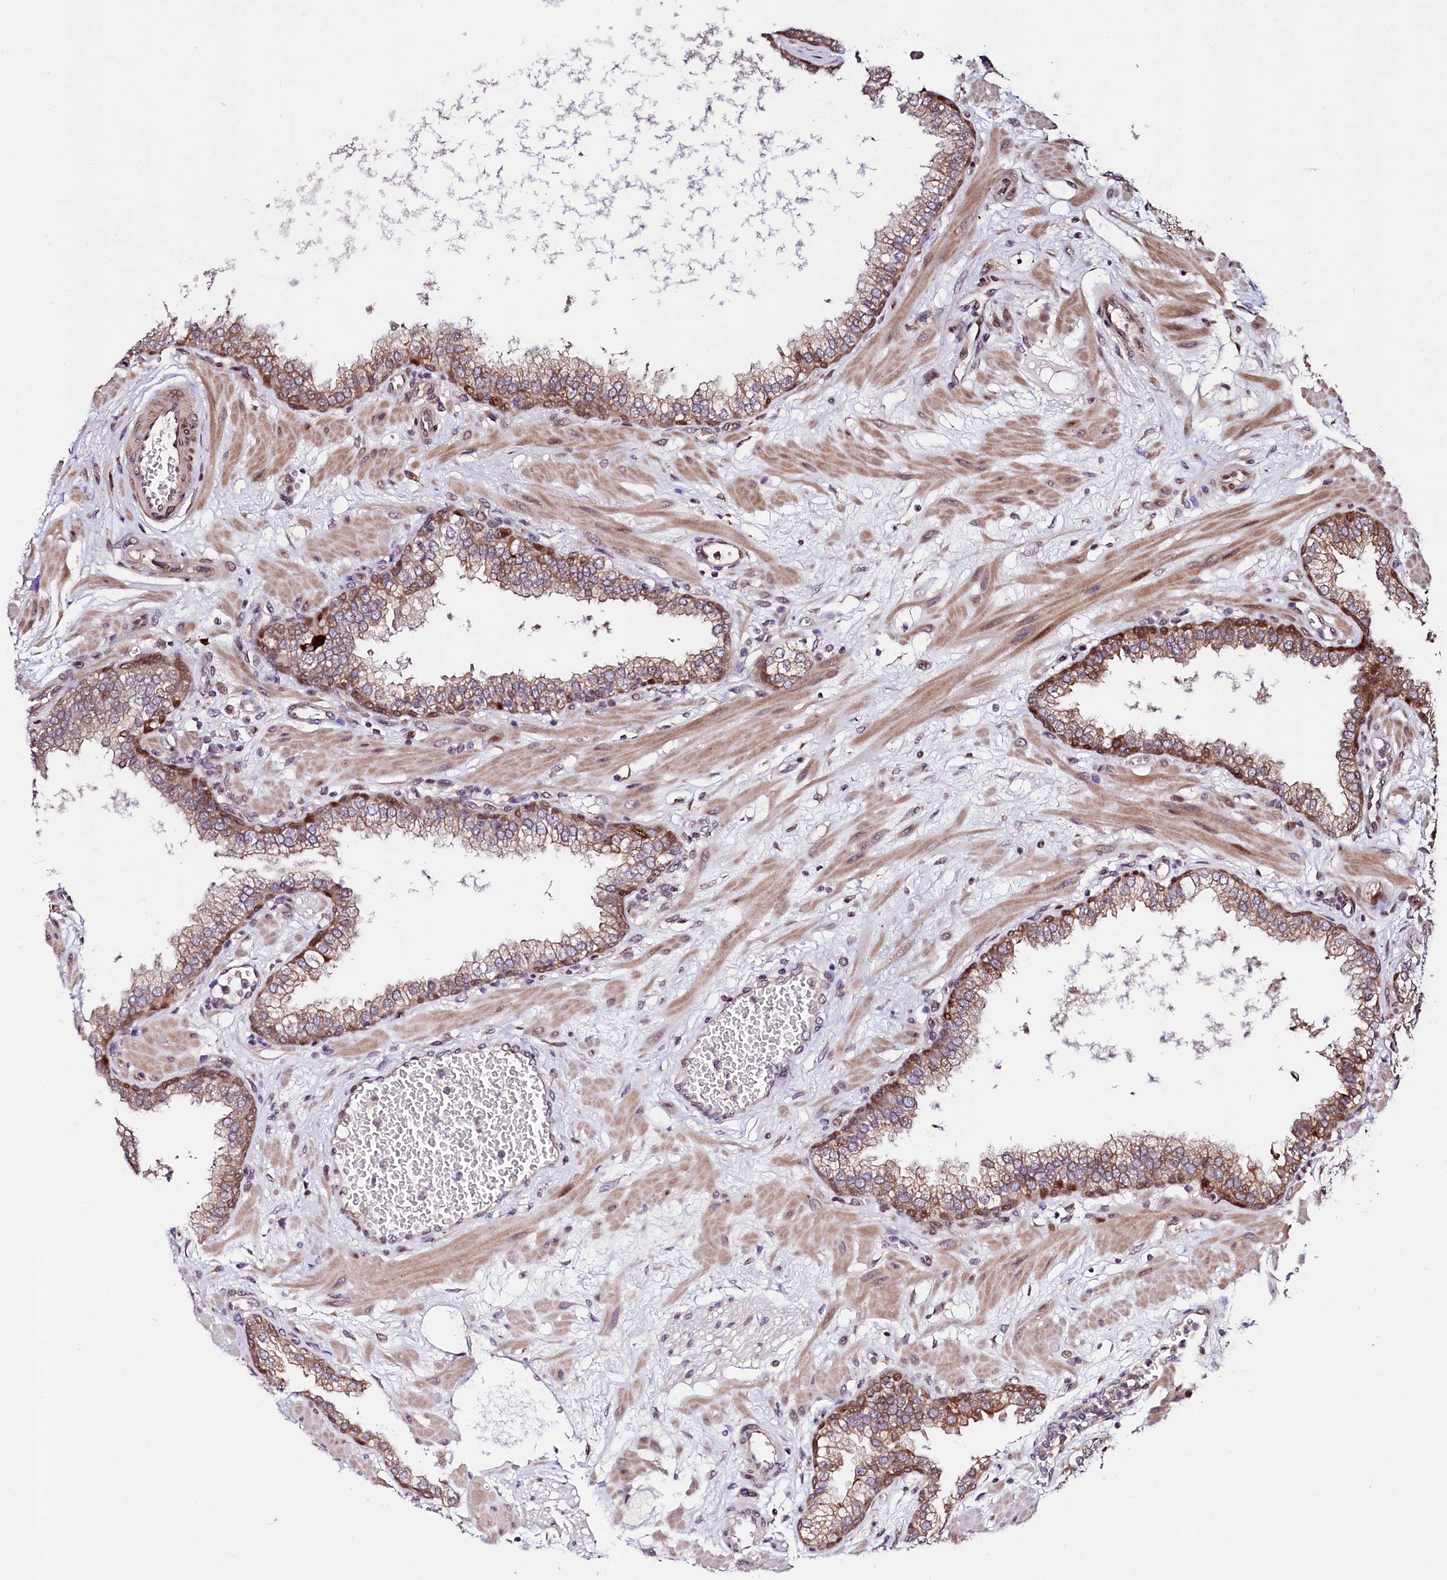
{"staining": {"intensity": "moderate", "quantity": ">75%", "location": "cytoplasmic/membranous"}, "tissue": "prostate", "cell_type": "Glandular cells", "image_type": "normal", "snomed": [{"axis": "morphology", "description": "Normal tissue, NOS"}, {"axis": "morphology", "description": "Urothelial carcinoma, Low grade"}, {"axis": "topography", "description": "Urinary bladder"}, {"axis": "topography", "description": "Prostate"}], "caption": "Glandular cells display moderate cytoplasmic/membranous positivity in approximately >75% of cells in benign prostate. Using DAB (3,3'-diaminobenzidine) (brown) and hematoxylin (blue) stains, captured at high magnification using brightfield microscopy.", "gene": "C5orf15", "patient": {"sex": "male", "age": 60}}